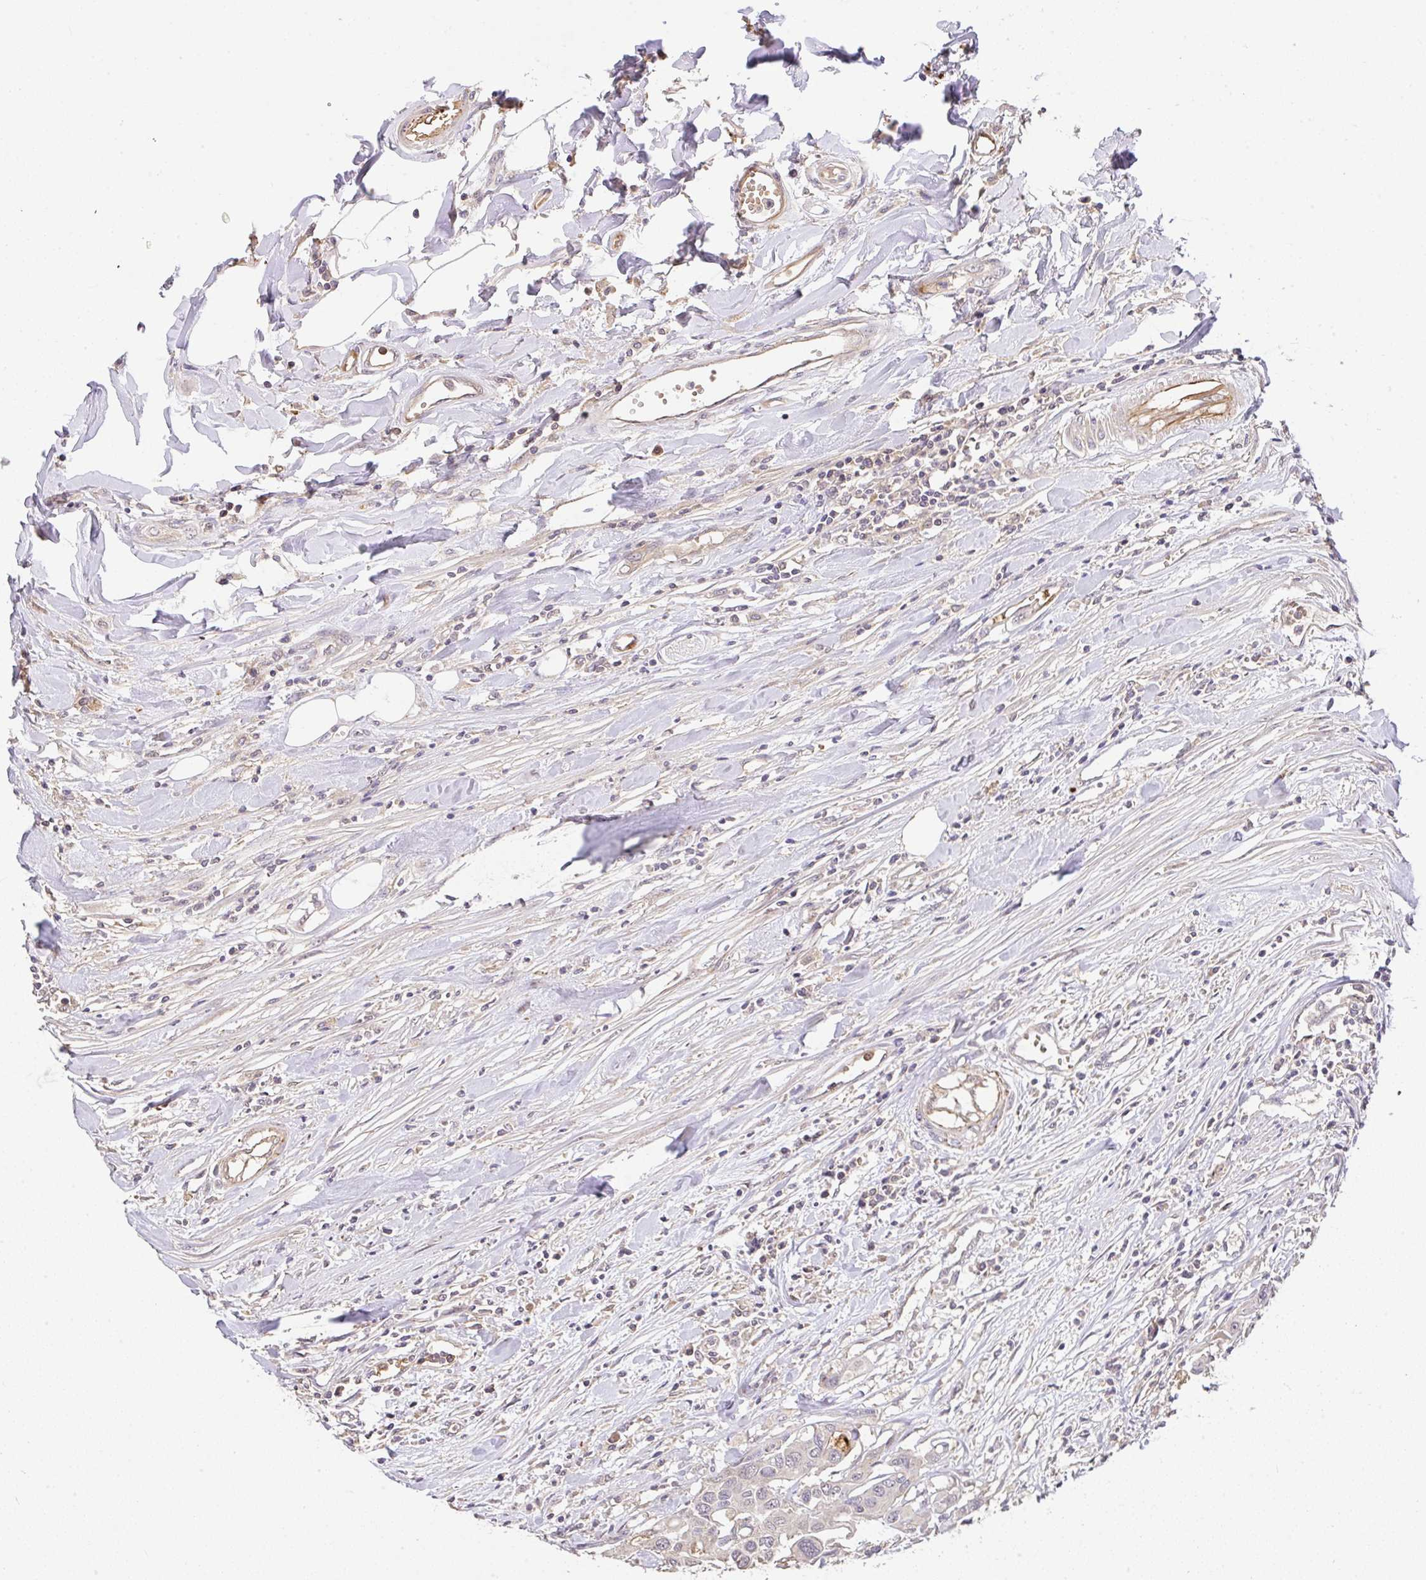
{"staining": {"intensity": "negative", "quantity": "none", "location": "none"}, "tissue": "colorectal cancer", "cell_type": "Tumor cells", "image_type": "cancer", "snomed": [{"axis": "morphology", "description": "Adenocarcinoma, NOS"}, {"axis": "topography", "description": "Colon"}], "caption": "This is an immunohistochemistry (IHC) photomicrograph of human colorectal adenocarcinoma. There is no expression in tumor cells.", "gene": "C1QTNF9B", "patient": {"sex": "male", "age": 77}}